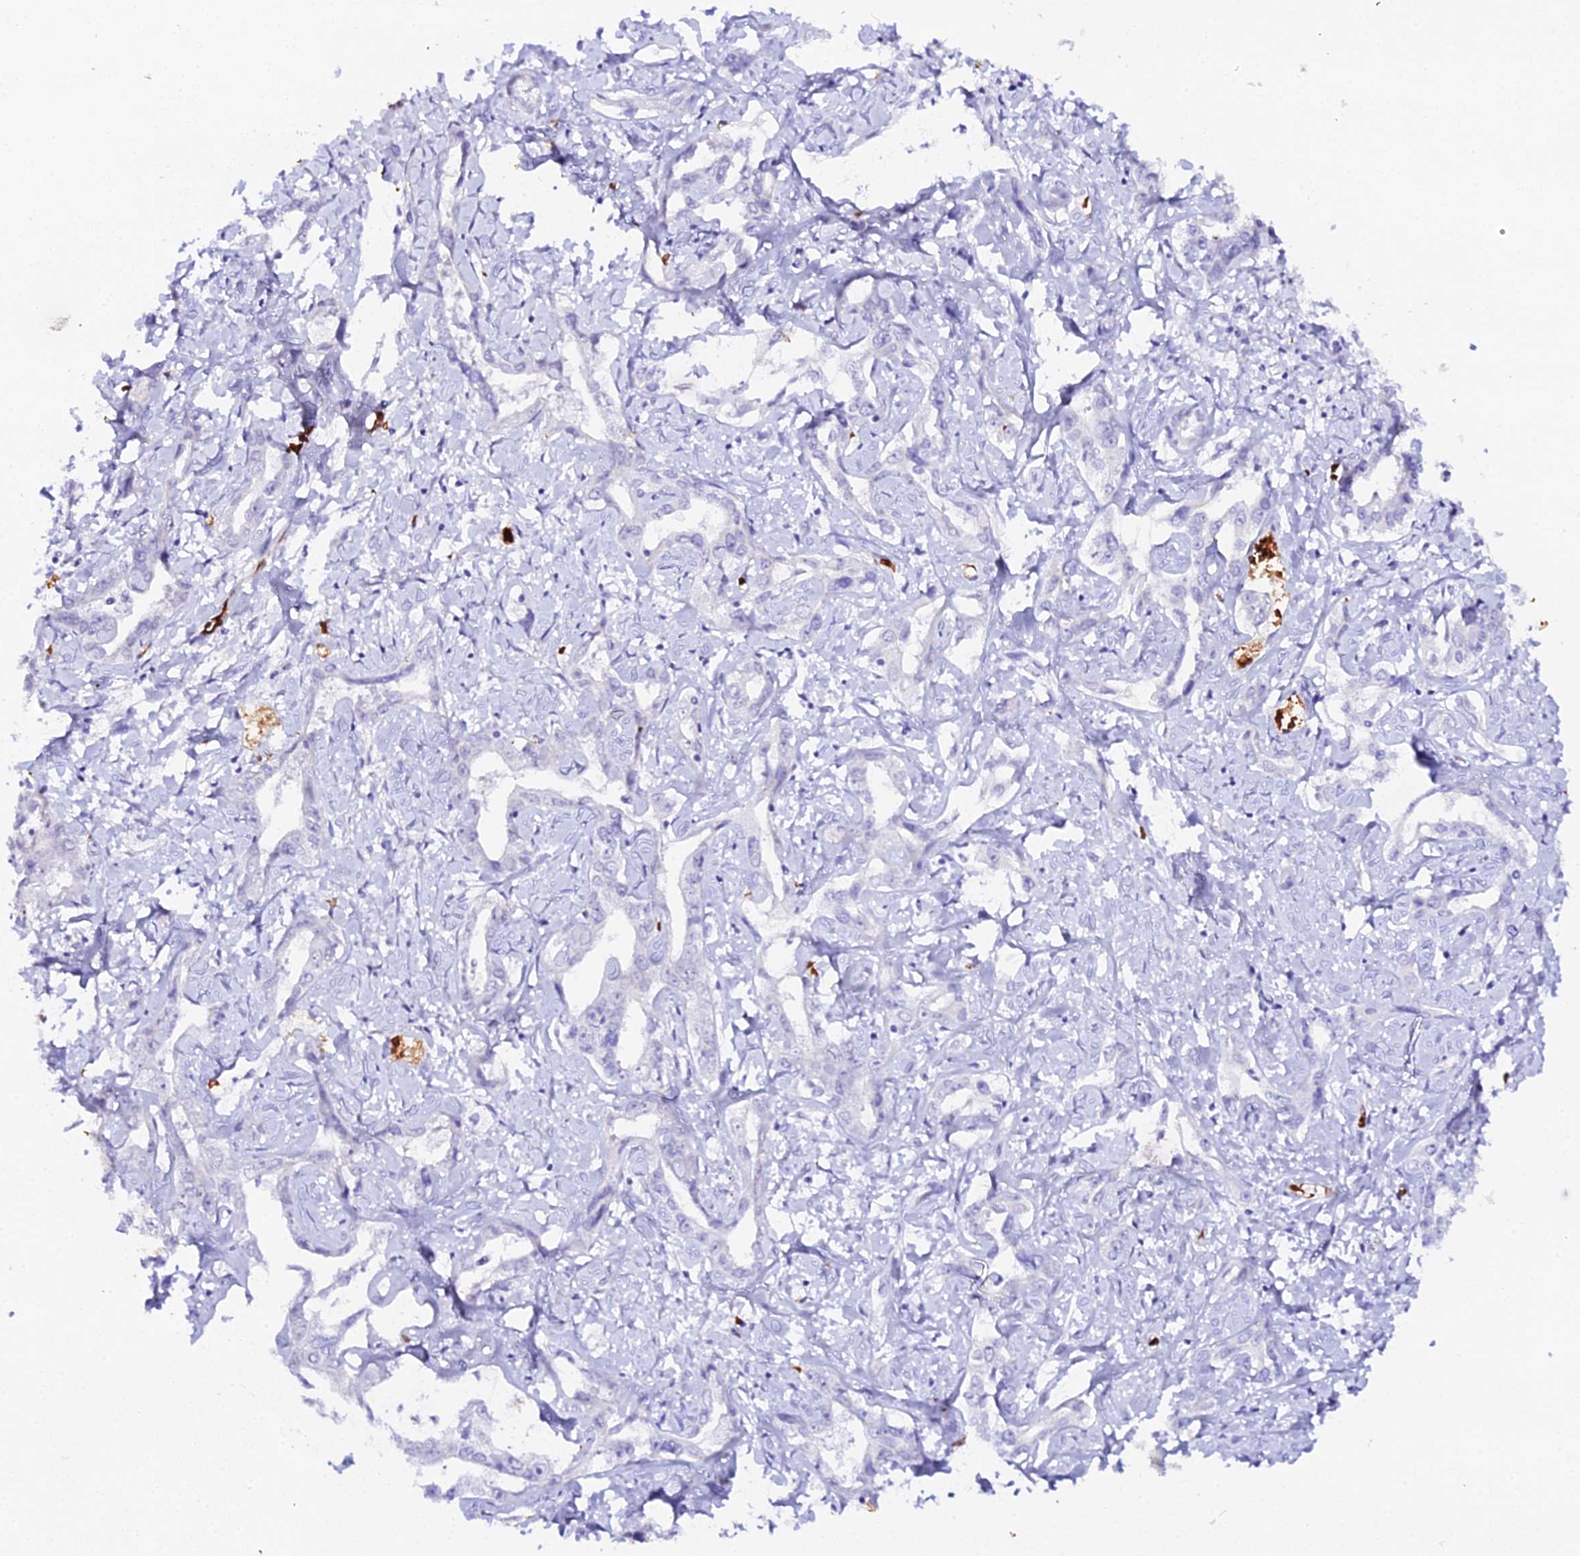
{"staining": {"intensity": "negative", "quantity": "none", "location": "none"}, "tissue": "liver cancer", "cell_type": "Tumor cells", "image_type": "cancer", "snomed": [{"axis": "morphology", "description": "Cholangiocarcinoma"}, {"axis": "topography", "description": "Liver"}], "caption": "A micrograph of human liver cancer (cholangiocarcinoma) is negative for staining in tumor cells. Brightfield microscopy of immunohistochemistry (IHC) stained with DAB (brown) and hematoxylin (blue), captured at high magnification.", "gene": "CFAP45", "patient": {"sex": "male", "age": 59}}